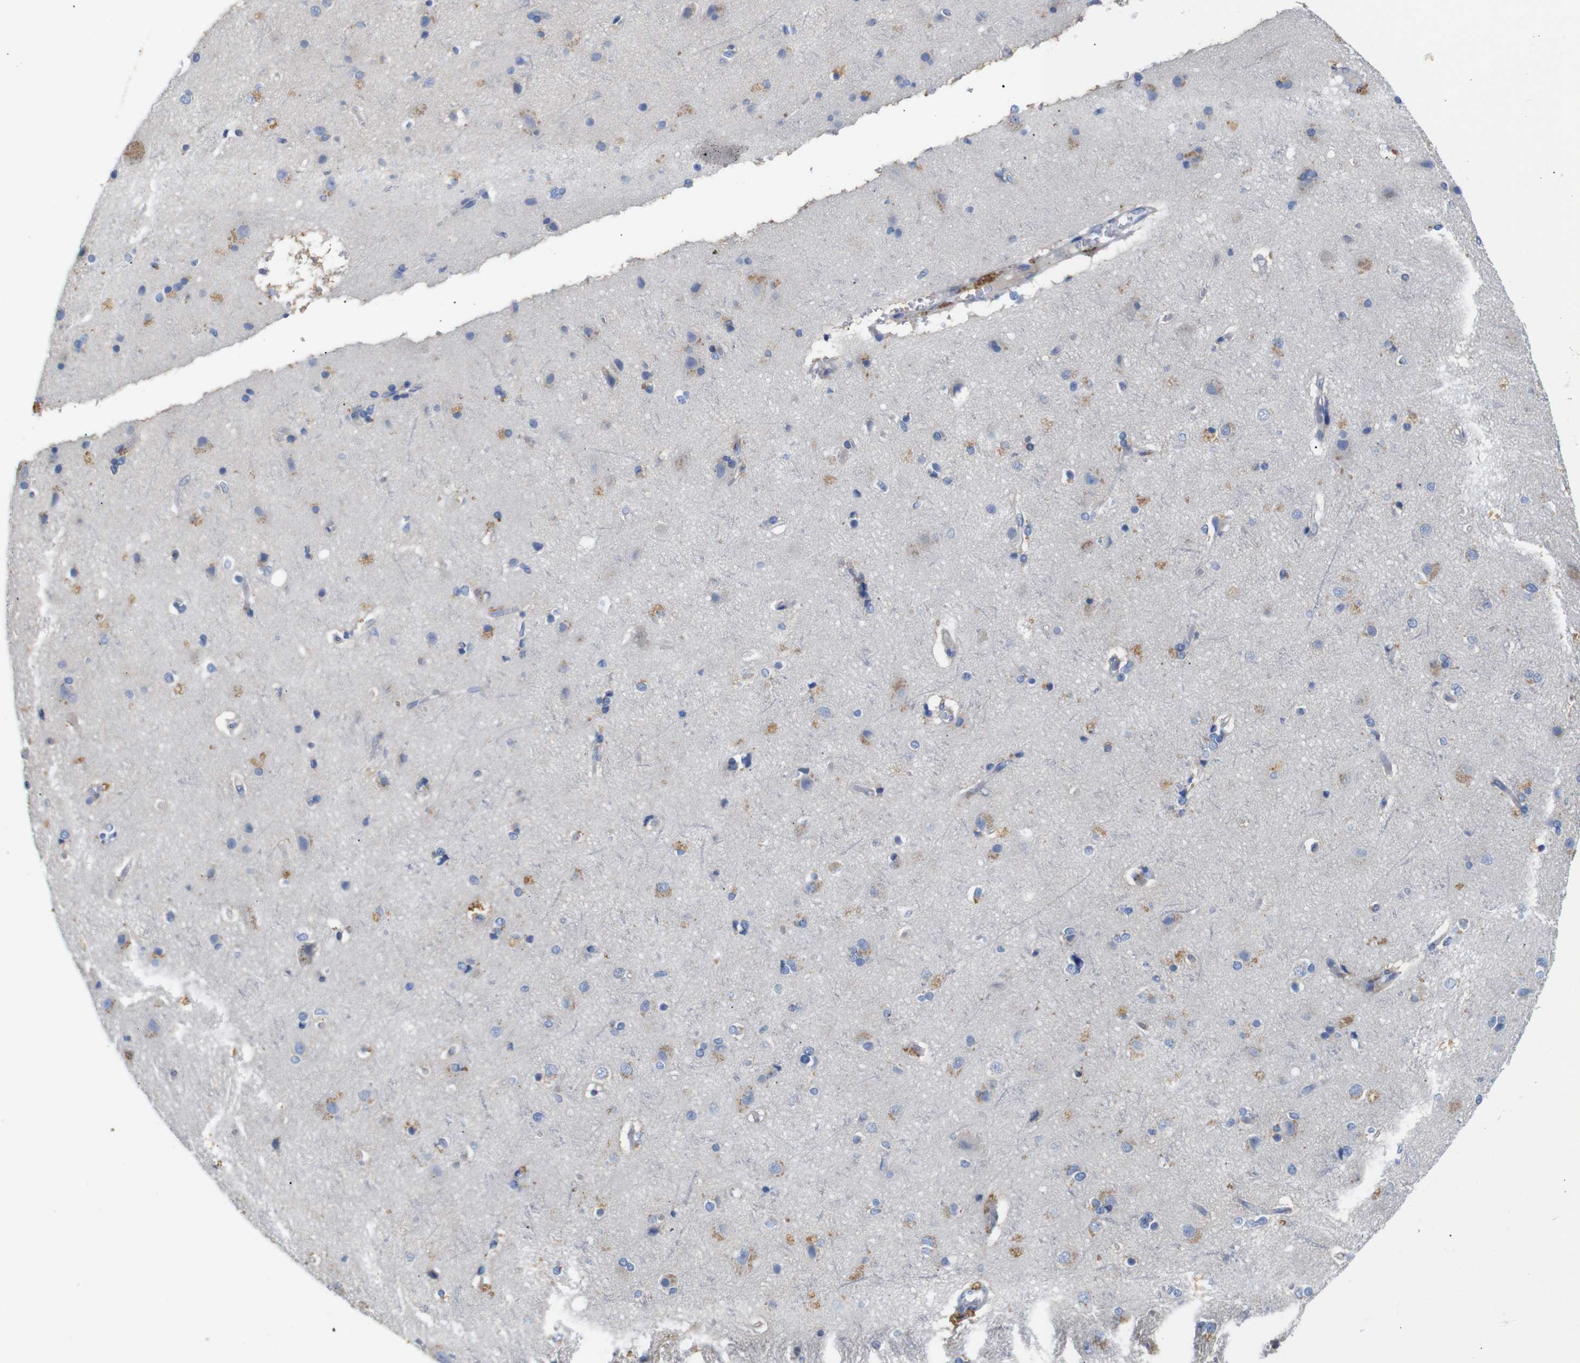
{"staining": {"intensity": "negative", "quantity": "none", "location": "none"}, "tissue": "cerebral cortex", "cell_type": "Endothelial cells", "image_type": "normal", "snomed": [{"axis": "morphology", "description": "Normal tissue, NOS"}, {"axis": "topography", "description": "Cerebral cortex"}], "caption": "Micrograph shows no protein staining in endothelial cells of normal cerebral cortex.", "gene": "ALOX15", "patient": {"sex": "female", "age": 54}}